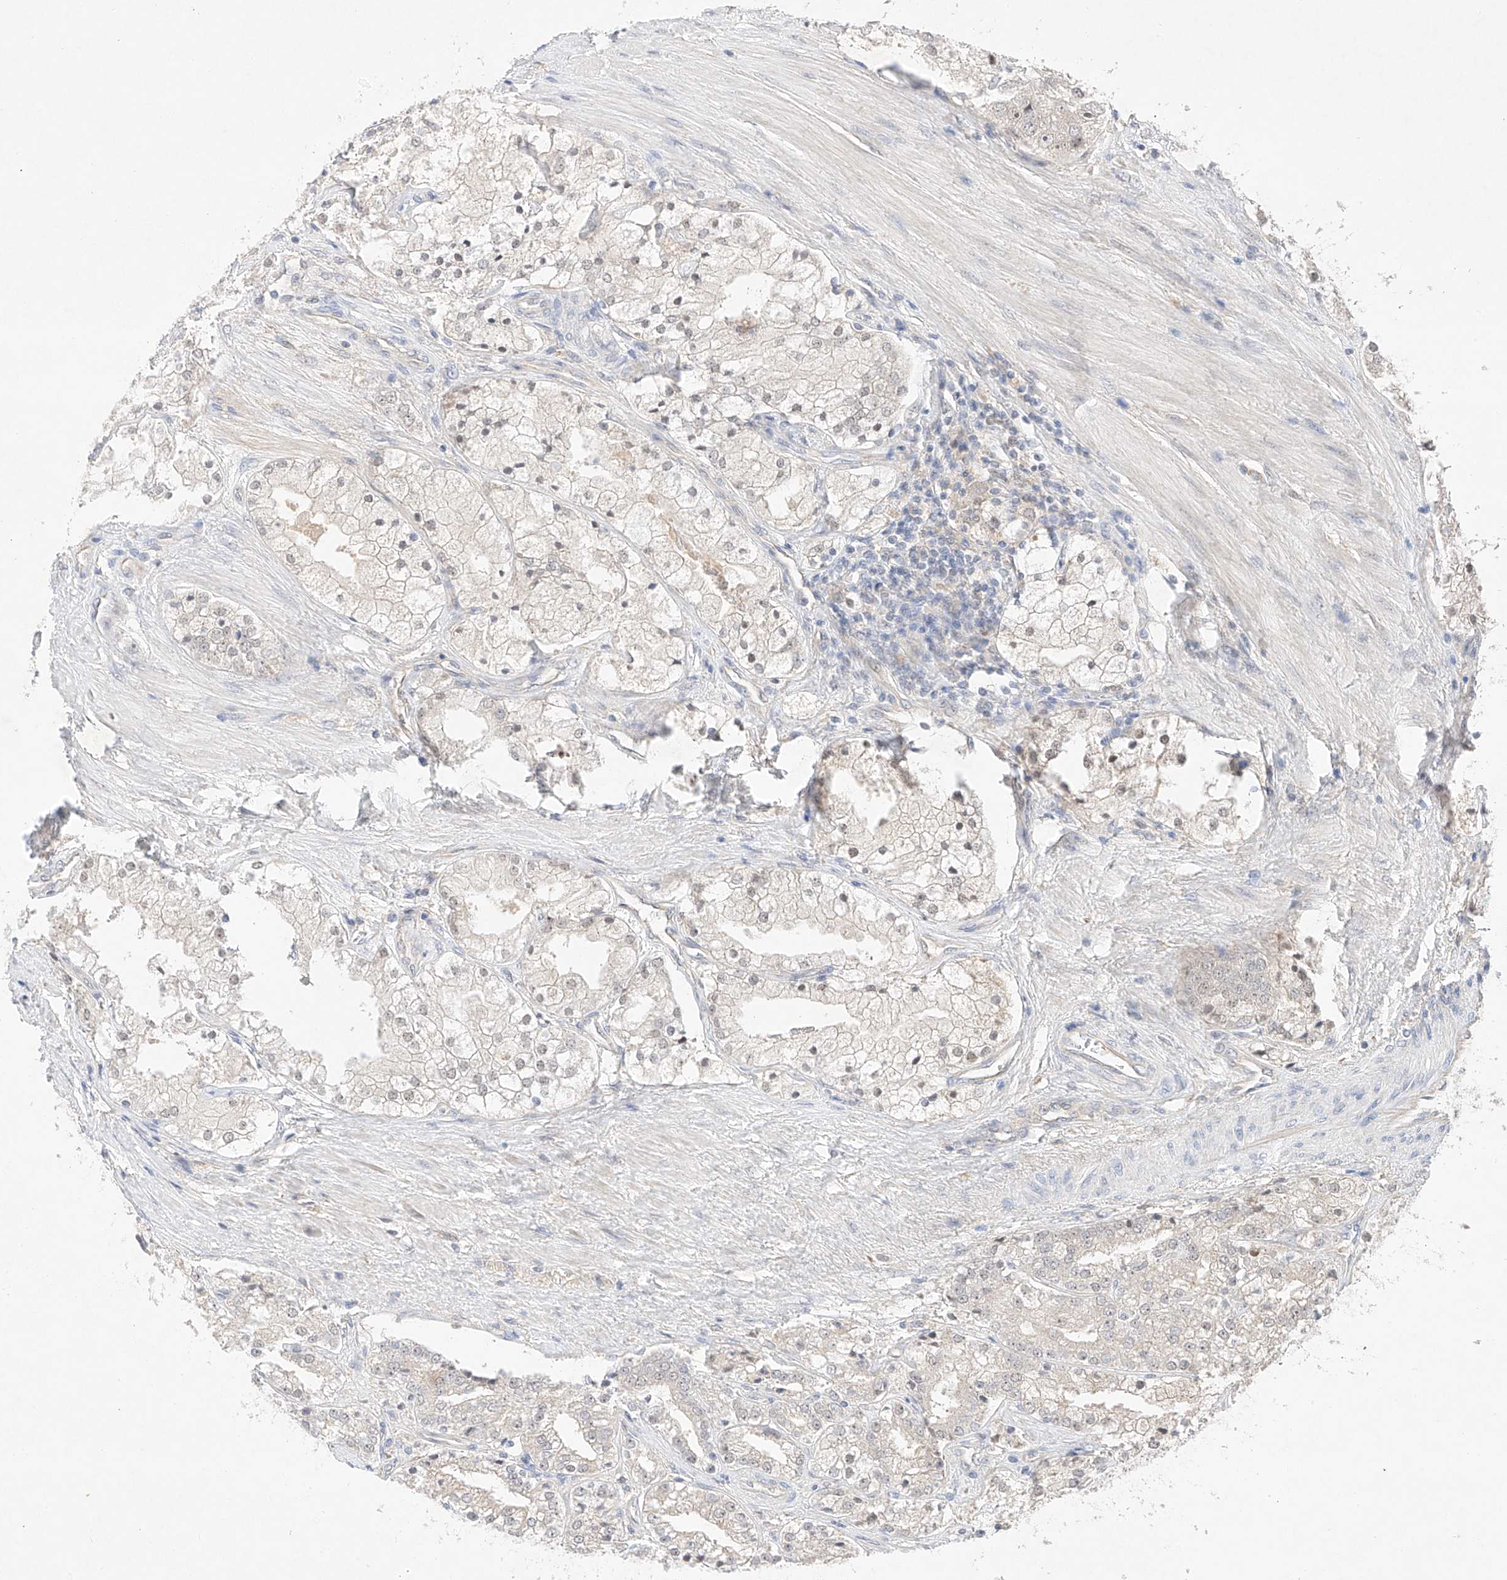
{"staining": {"intensity": "negative", "quantity": "none", "location": "none"}, "tissue": "prostate cancer", "cell_type": "Tumor cells", "image_type": "cancer", "snomed": [{"axis": "morphology", "description": "Adenocarcinoma, High grade"}, {"axis": "topography", "description": "Prostate"}], "caption": "The immunohistochemistry micrograph has no significant positivity in tumor cells of prostate cancer (high-grade adenocarcinoma) tissue. (Immunohistochemistry, brightfield microscopy, high magnification).", "gene": "IL22RA2", "patient": {"sex": "male", "age": 50}}